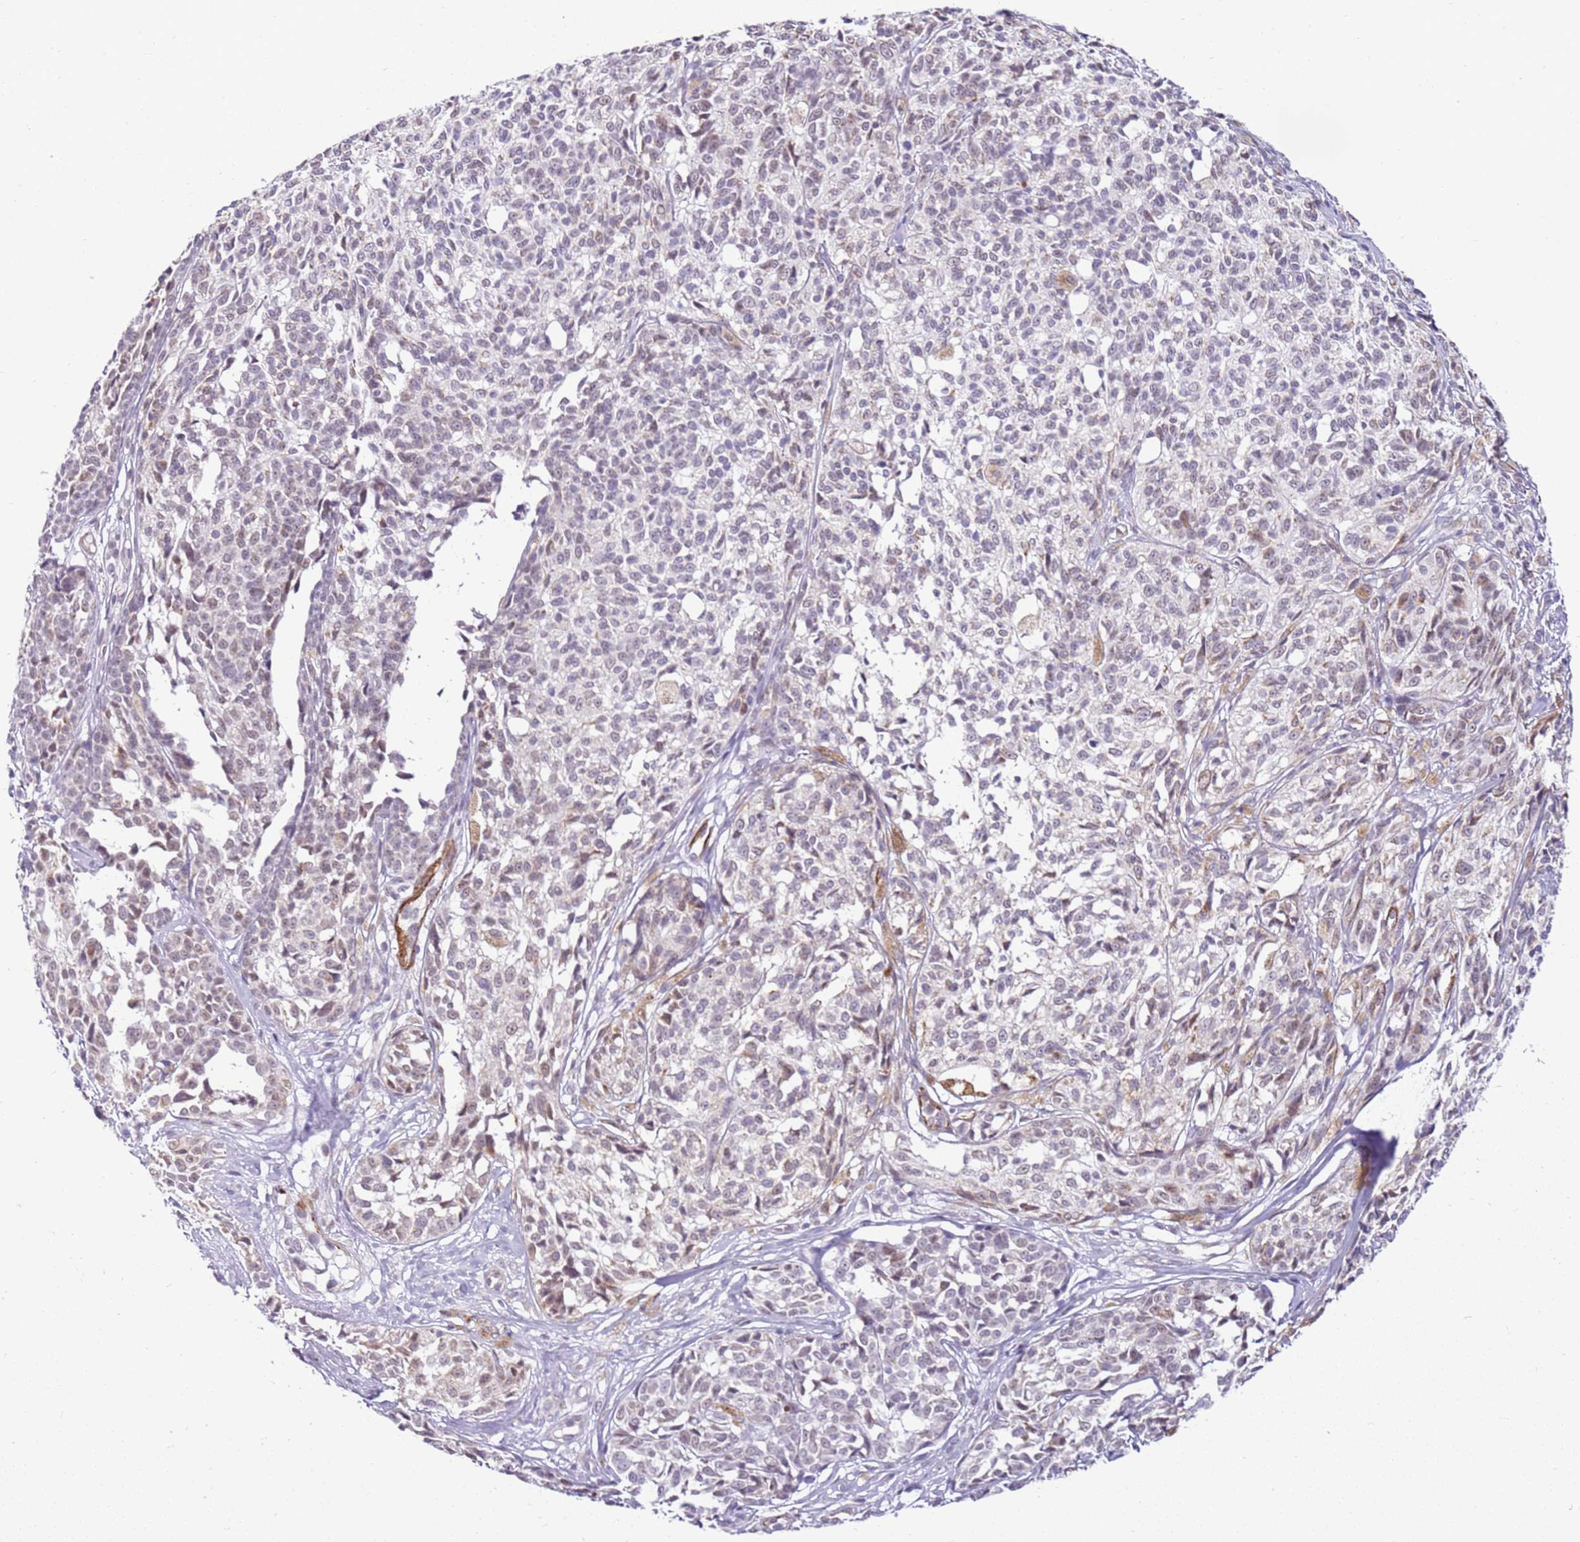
{"staining": {"intensity": "weak", "quantity": "<25%", "location": "cytoplasmic/membranous,nuclear"}, "tissue": "melanoma", "cell_type": "Tumor cells", "image_type": "cancer", "snomed": [{"axis": "morphology", "description": "Malignant melanoma, NOS"}, {"axis": "topography", "description": "Skin of upper extremity"}], "caption": "Tumor cells are negative for brown protein staining in malignant melanoma.", "gene": "SMIM4", "patient": {"sex": "male", "age": 40}}